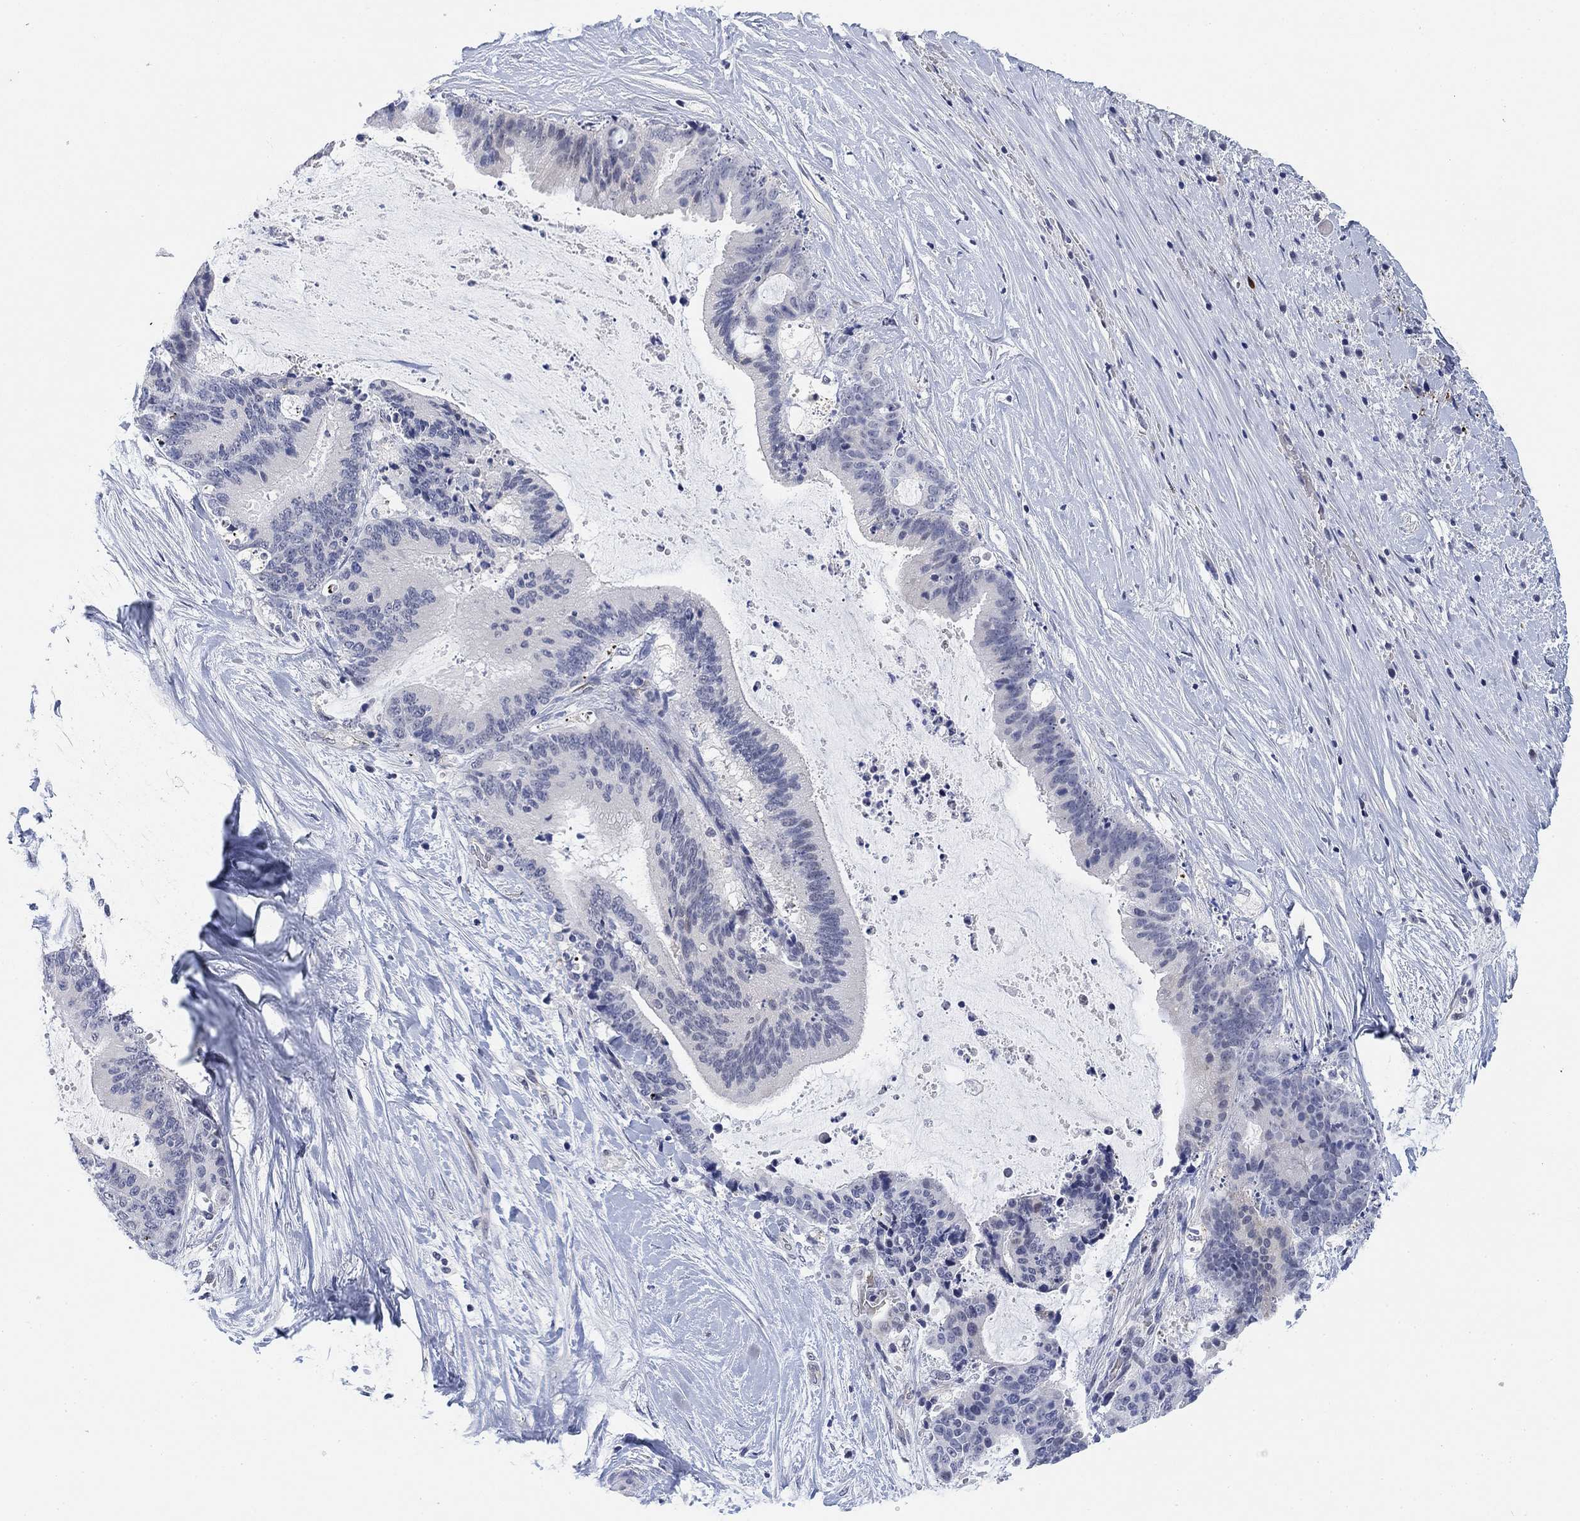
{"staining": {"intensity": "negative", "quantity": "none", "location": "none"}, "tissue": "liver cancer", "cell_type": "Tumor cells", "image_type": "cancer", "snomed": [{"axis": "morphology", "description": "Cholangiocarcinoma"}, {"axis": "topography", "description": "Liver"}], "caption": "Immunohistochemistry micrograph of neoplastic tissue: liver cancer stained with DAB (3,3'-diaminobenzidine) reveals no significant protein positivity in tumor cells. Brightfield microscopy of immunohistochemistry (IHC) stained with DAB (brown) and hematoxylin (blue), captured at high magnification.", "gene": "PAX6", "patient": {"sex": "female", "age": 73}}